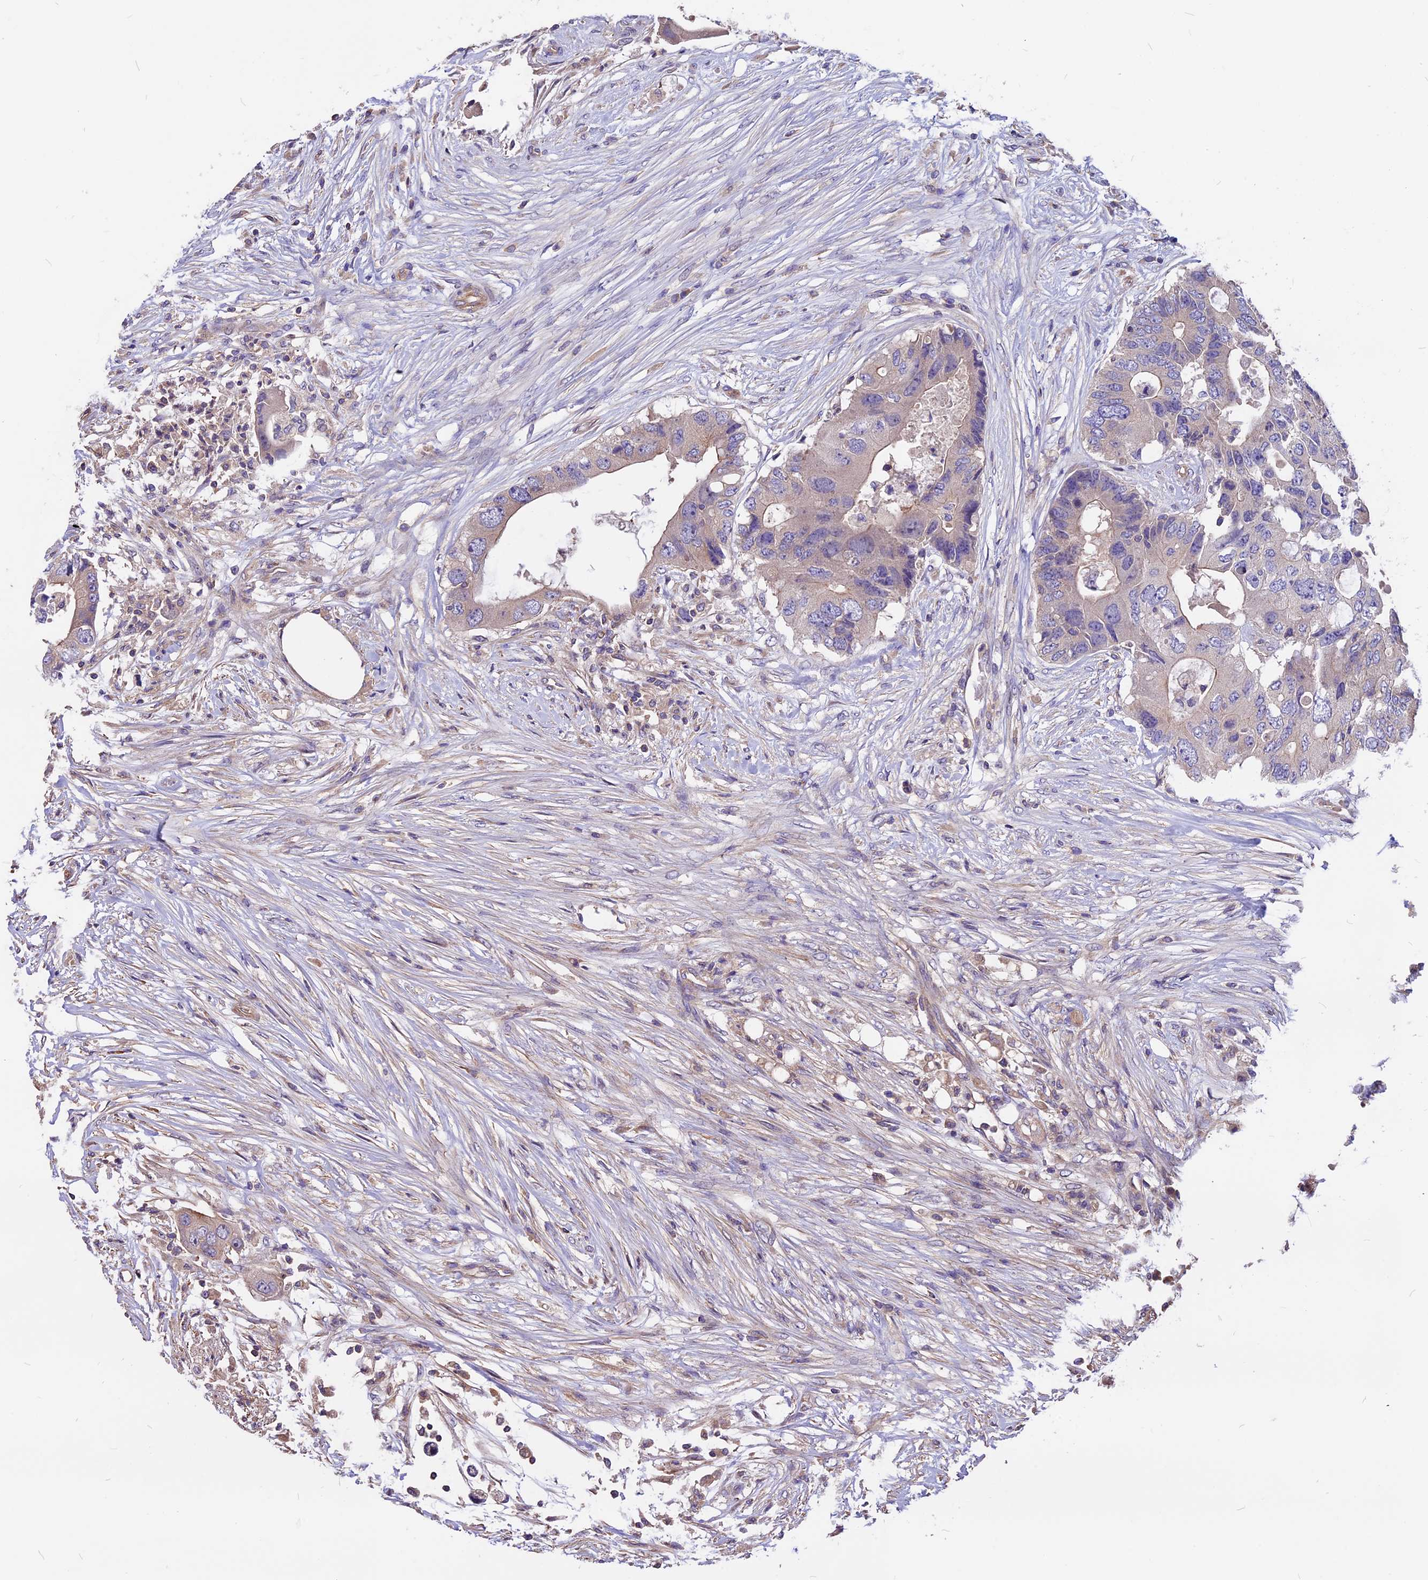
{"staining": {"intensity": "moderate", "quantity": "<25%", "location": "cytoplasmic/membranous"}, "tissue": "colorectal cancer", "cell_type": "Tumor cells", "image_type": "cancer", "snomed": [{"axis": "morphology", "description": "Adenocarcinoma, NOS"}, {"axis": "topography", "description": "Colon"}], "caption": "There is low levels of moderate cytoplasmic/membranous staining in tumor cells of adenocarcinoma (colorectal), as demonstrated by immunohistochemical staining (brown color).", "gene": "ANO3", "patient": {"sex": "male", "age": 71}}